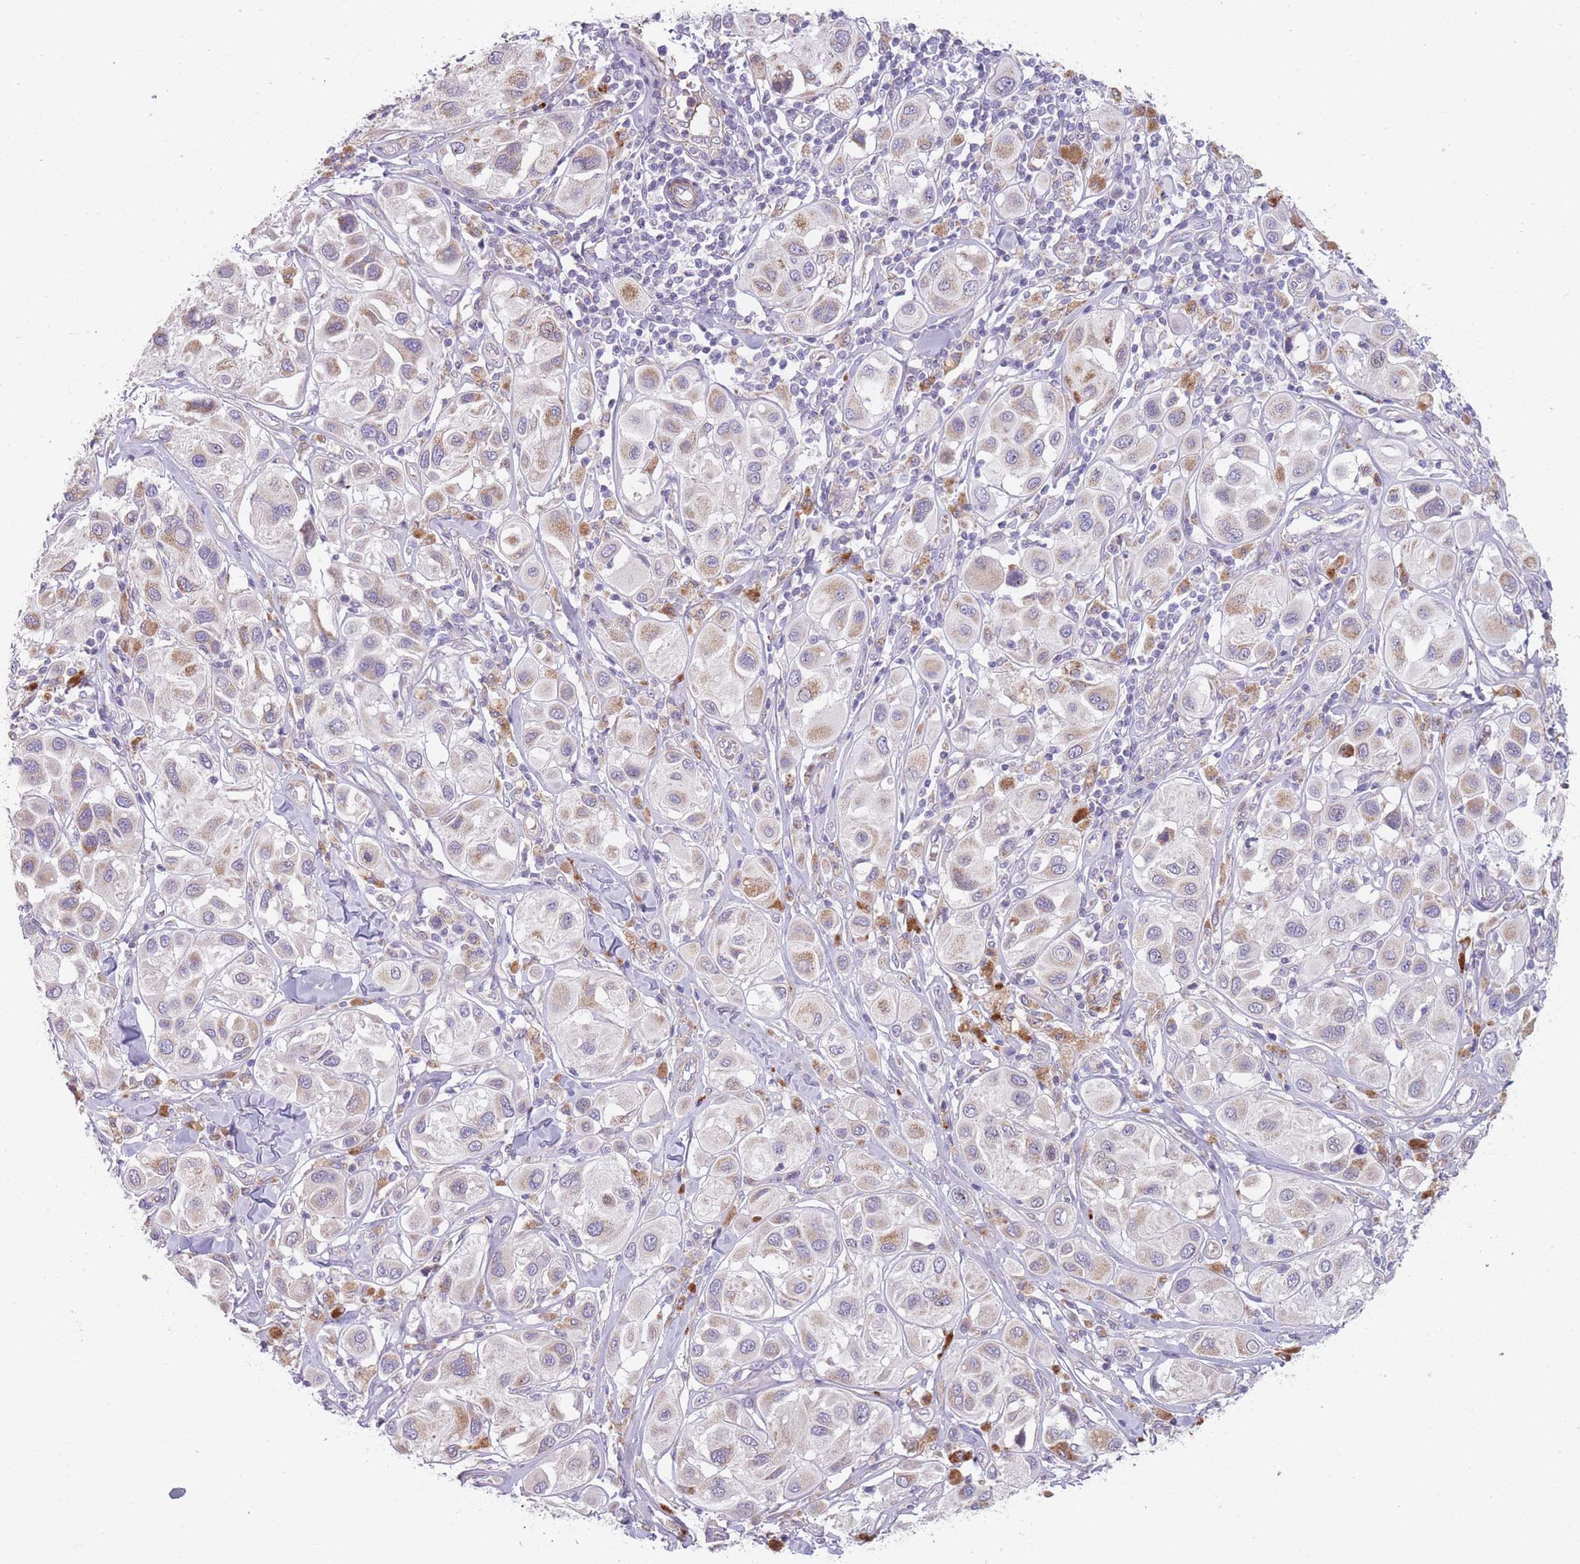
{"staining": {"intensity": "moderate", "quantity": "<25%", "location": "cytoplasmic/membranous"}, "tissue": "melanoma", "cell_type": "Tumor cells", "image_type": "cancer", "snomed": [{"axis": "morphology", "description": "Malignant melanoma, Metastatic site"}, {"axis": "topography", "description": "Skin"}], "caption": "High-power microscopy captured an IHC micrograph of malignant melanoma (metastatic site), revealing moderate cytoplasmic/membranous positivity in about <25% of tumor cells.", "gene": "SMPD4", "patient": {"sex": "male", "age": 41}}